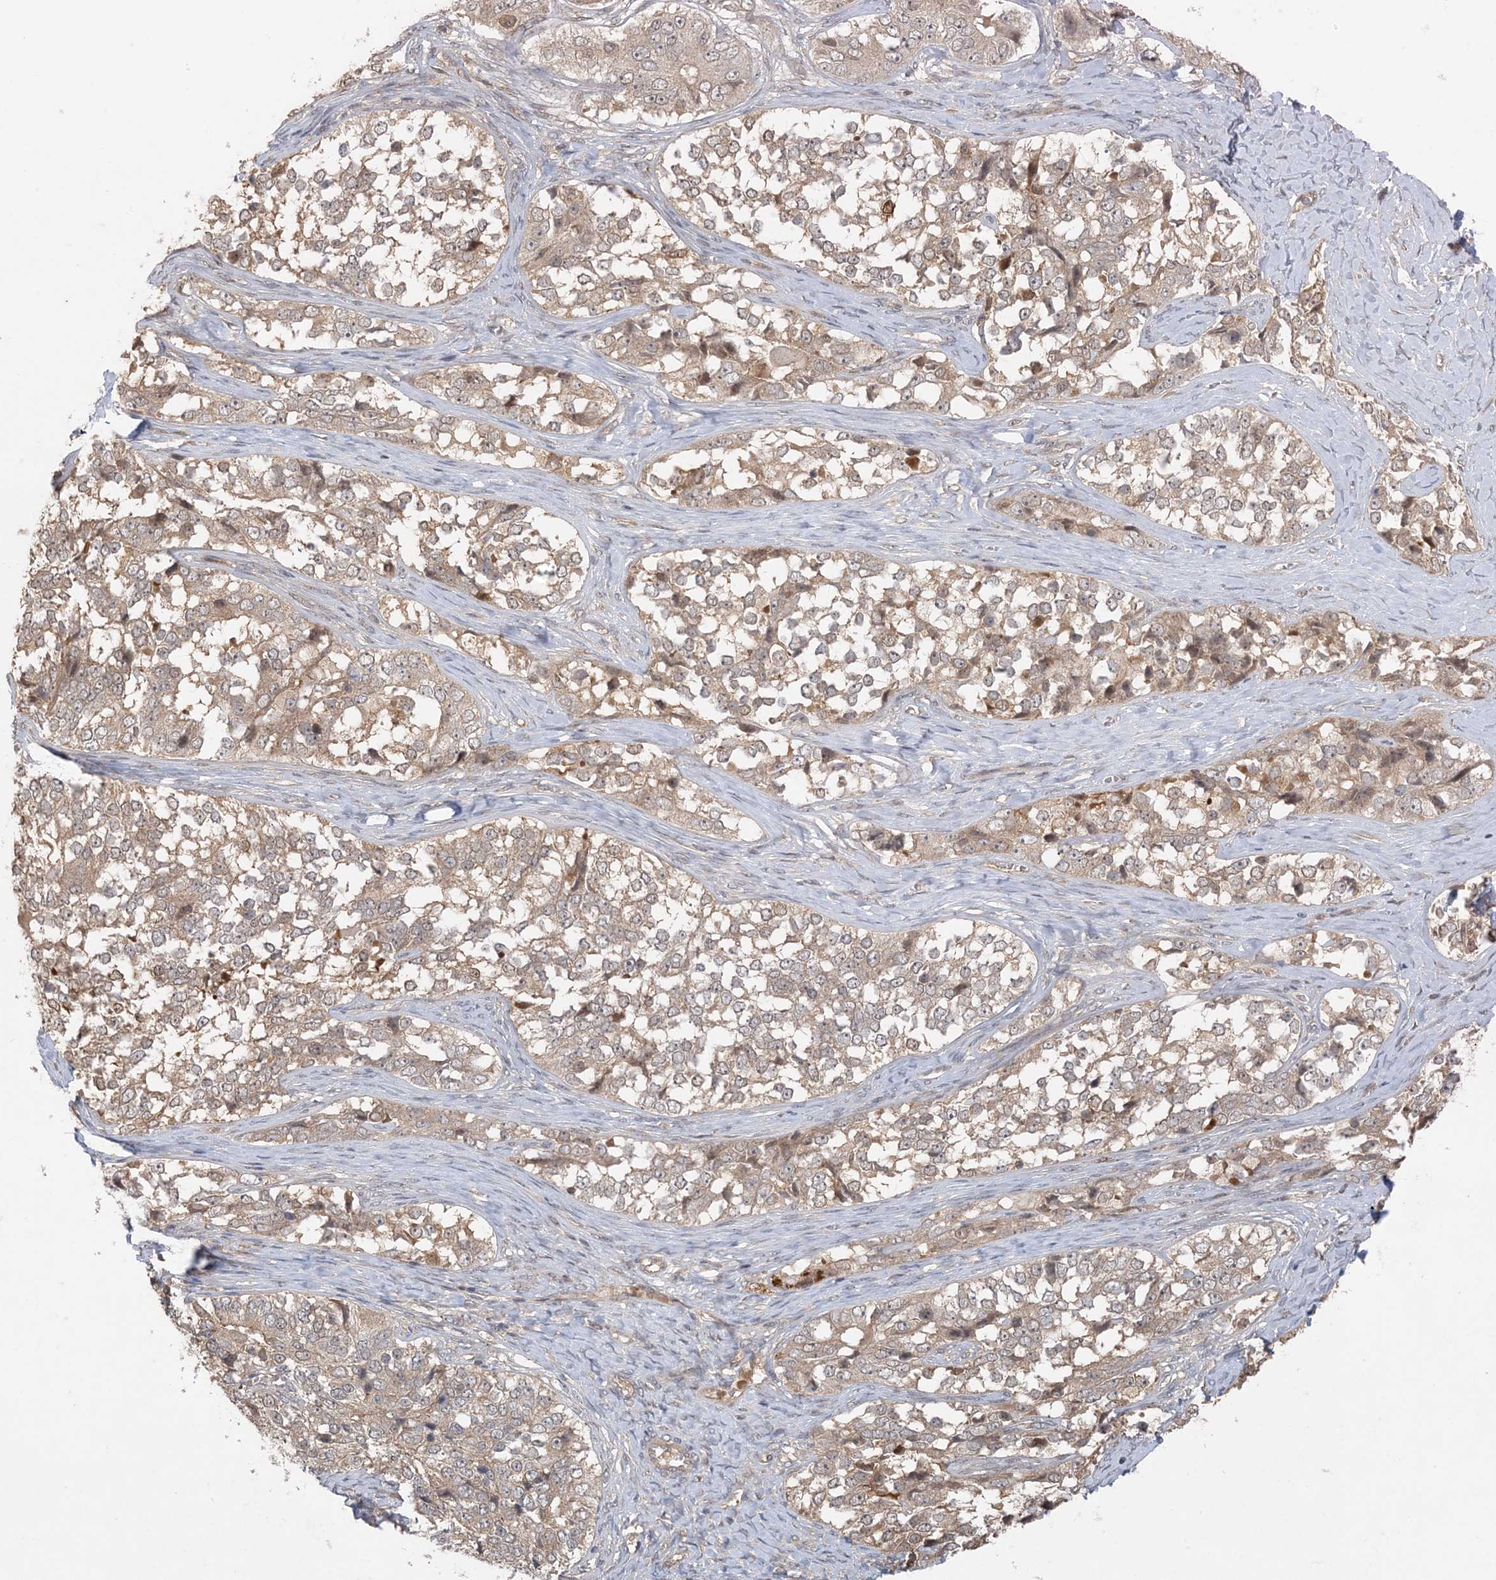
{"staining": {"intensity": "weak", "quantity": ">75%", "location": "cytoplasmic/membranous"}, "tissue": "ovarian cancer", "cell_type": "Tumor cells", "image_type": "cancer", "snomed": [{"axis": "morphology", "description": "Carcinoma, endometroid"}, {"axis": "topography", "description": "Ovary"}], "caption": "Immunohistochemistry micrograph of human endometroid carcinoma (ovarian) stained for a protein (brown), which reveals low levels of weak cytoplasmic/membranous positivity in about >75% of tumor cells.", "gene": "OBI1", "patient": {"sex": "female", "age": 51}}